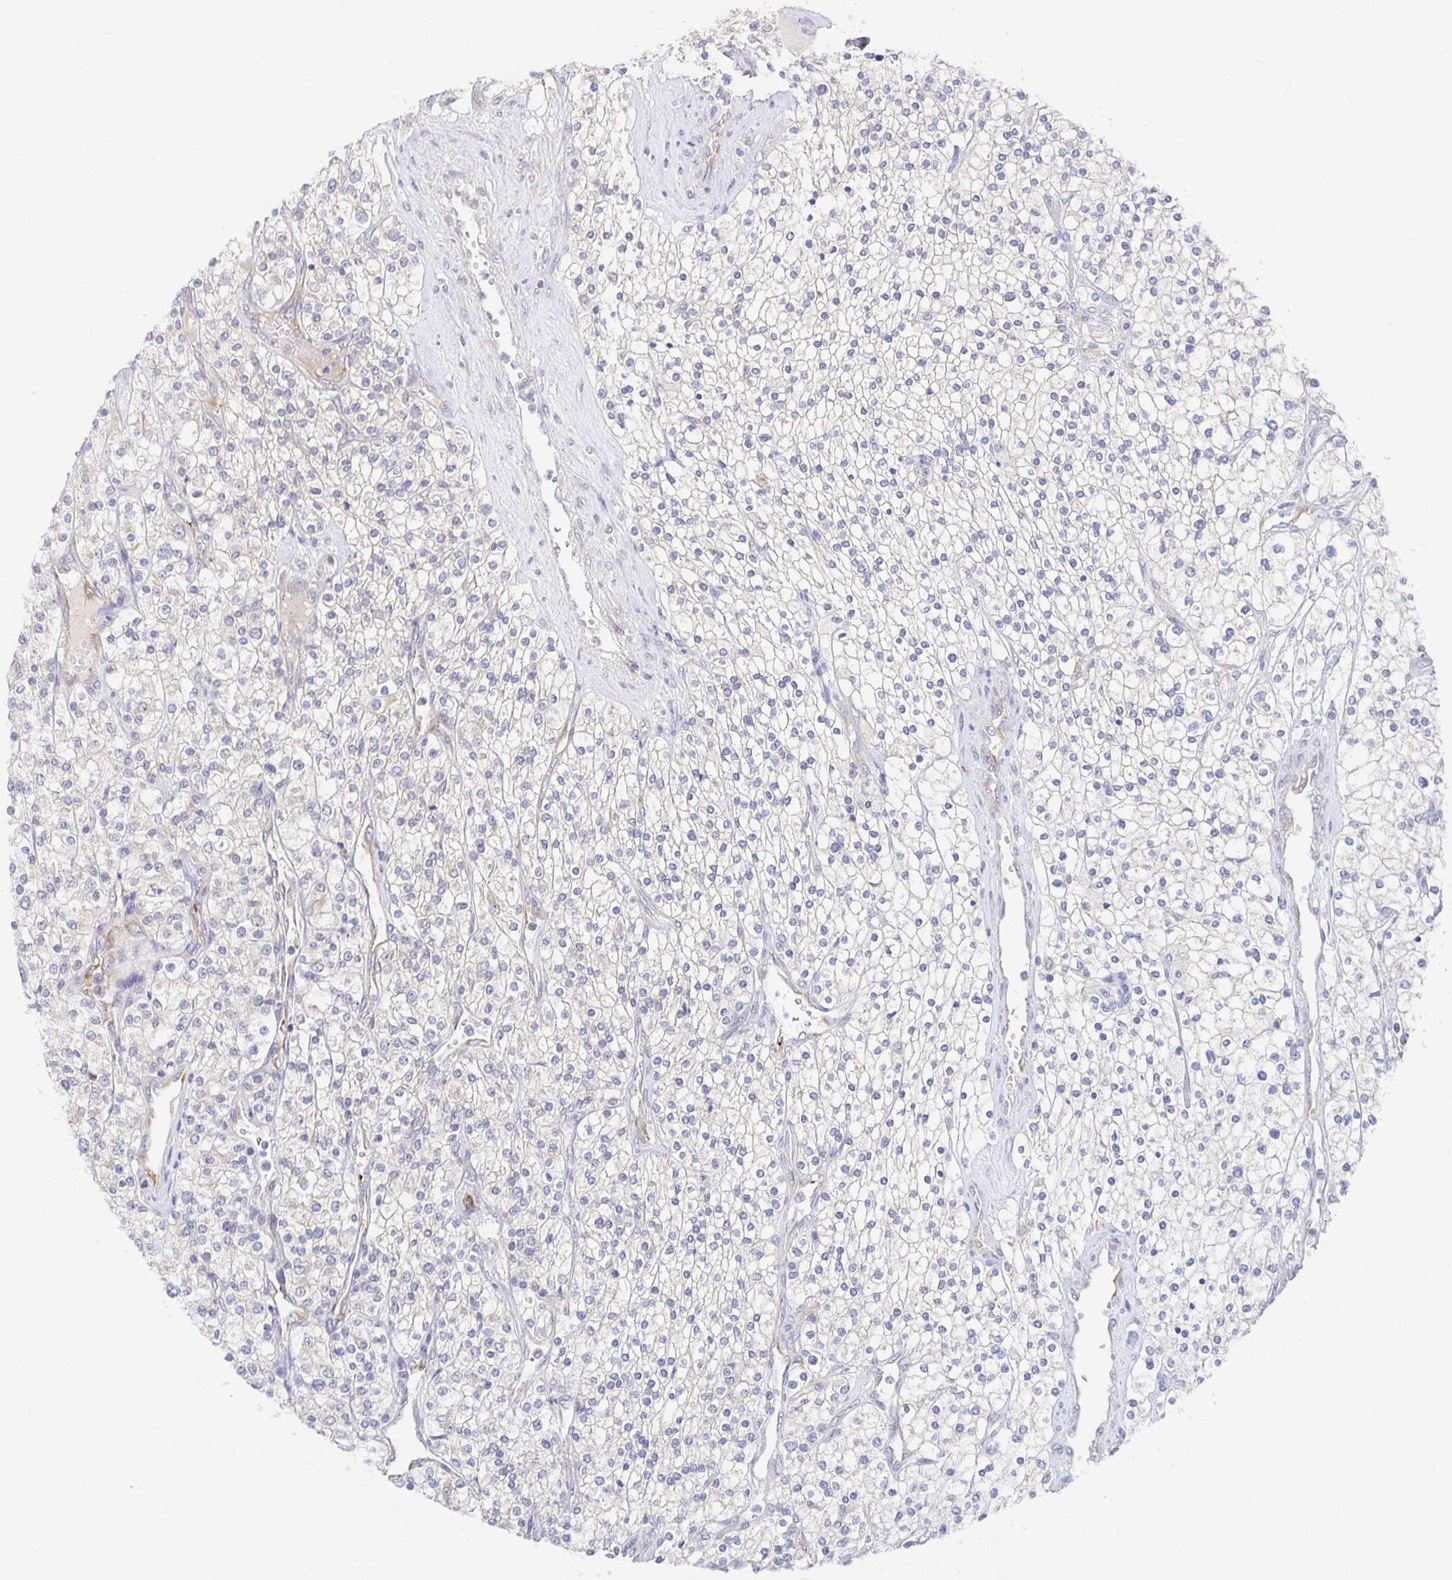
{"staining": {"intensity": "negative", "quantity": "none", "location": "none"}, "tissue": "renal cancer", "cell_type": "Tumor cells", "image_type": "cancer", "snomed": [{"axis": "morphology", "description": "Adenocarcinoma, NOS"}, {"axis": "topography", "description": "Kidney"}], "caption": "A high-resolution histopathology image shows IHC staining of renal cancer, which exhibits no significant positivity in tumor cells.", "gene": "BAD", "patient": {"sex": "male", "age": 80}}